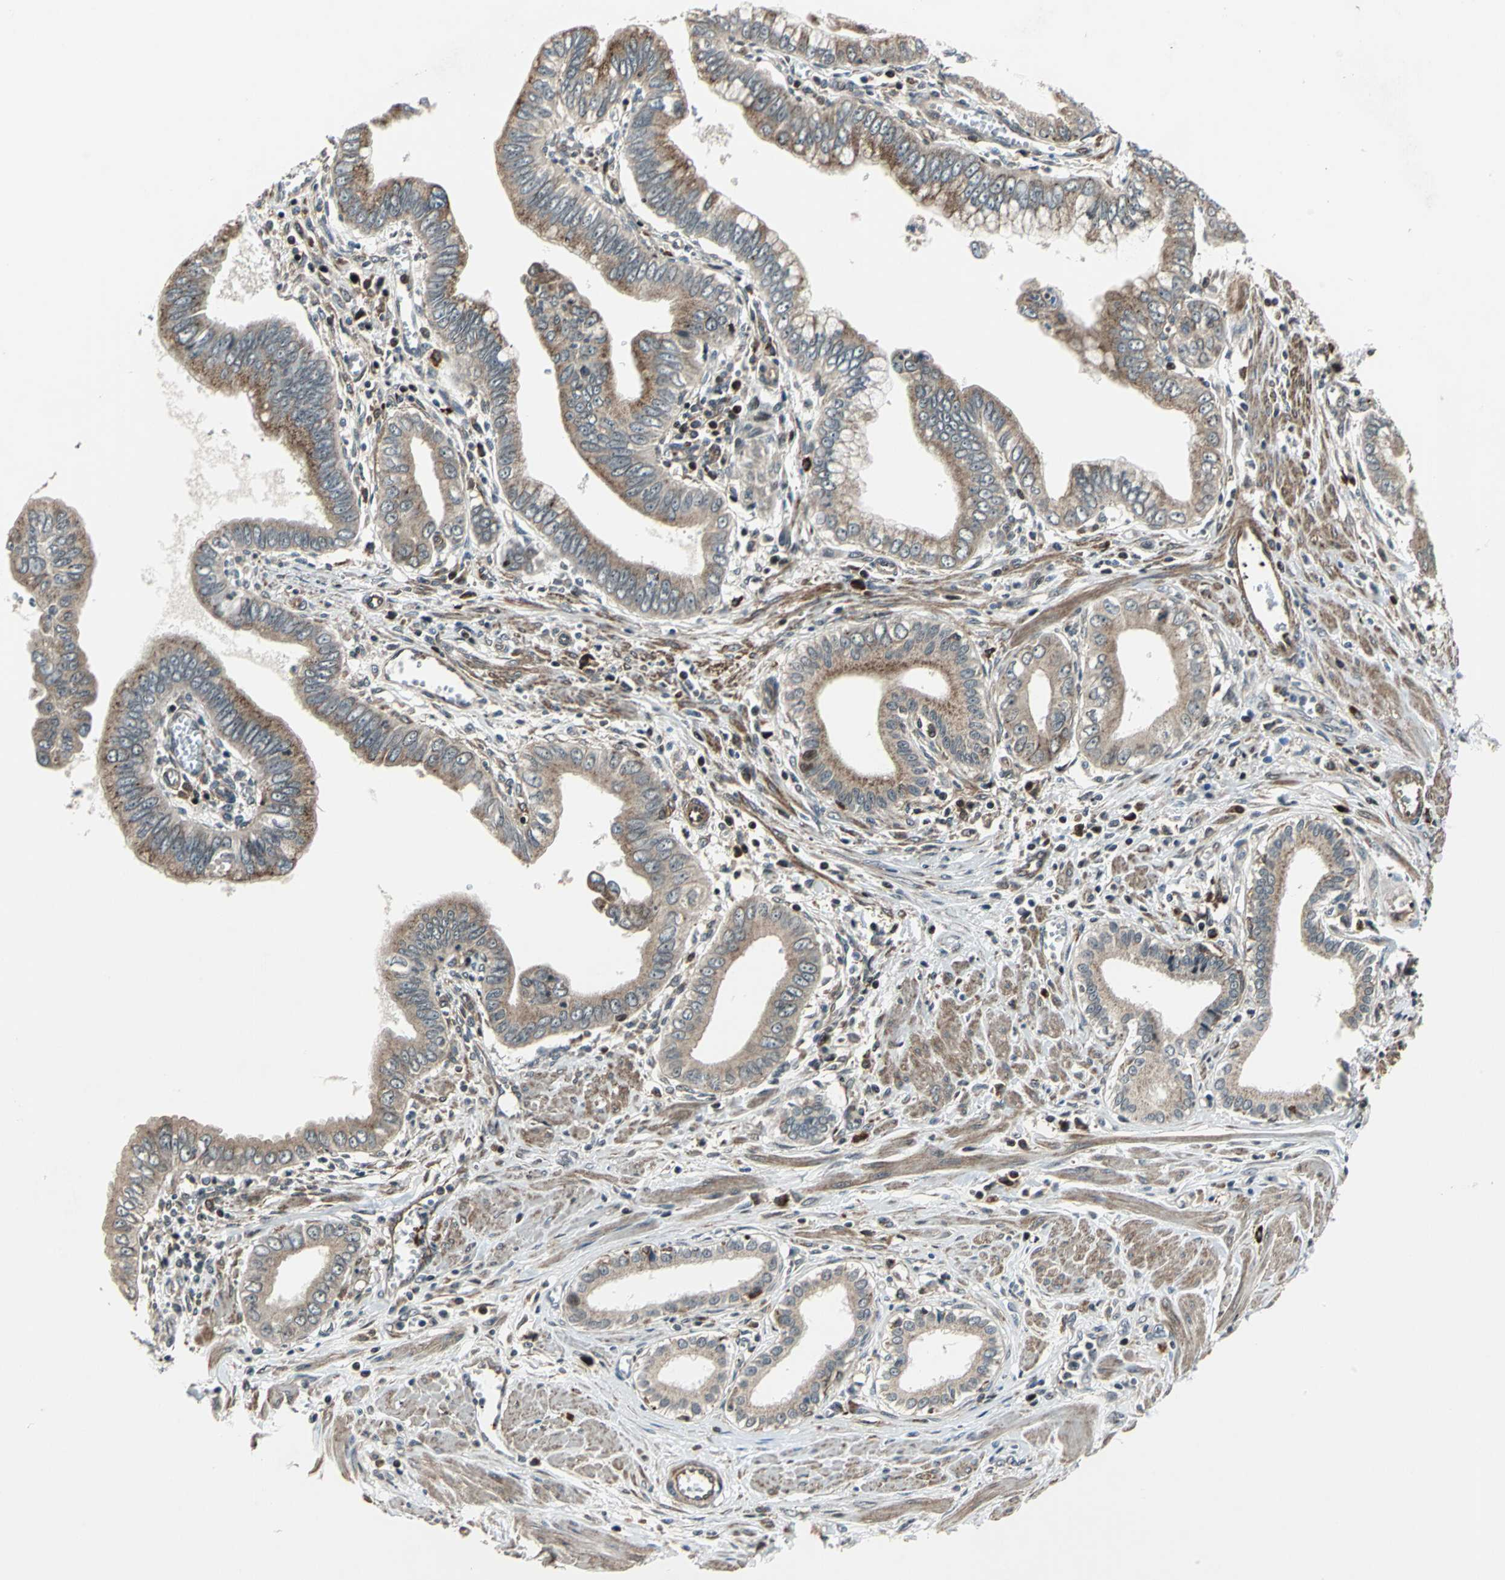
{"staining": {"intensity": "moderate", "quantity": ">75%", "location": "cytoplasmic/membranous"}, "tissue": "pancreatic cancer", "cell_type": "Tumor cells", "image_type": "cancer", "snomed": [{"axis": "morphology", "description": "Normal tissue, NOS"}, {"axis": "topography", "description": "Lymph node"}], "caption": "Protein staining of pancreatic cancer tissue demonstrates moderate cytoplasmic/membranous positivity in approximately >75% of tumor cells. The protein of interest is shown in brown color, while the nuclei are stained blue.", "gene": "AATF", "patient": {"sex": "male", "age": 50}}